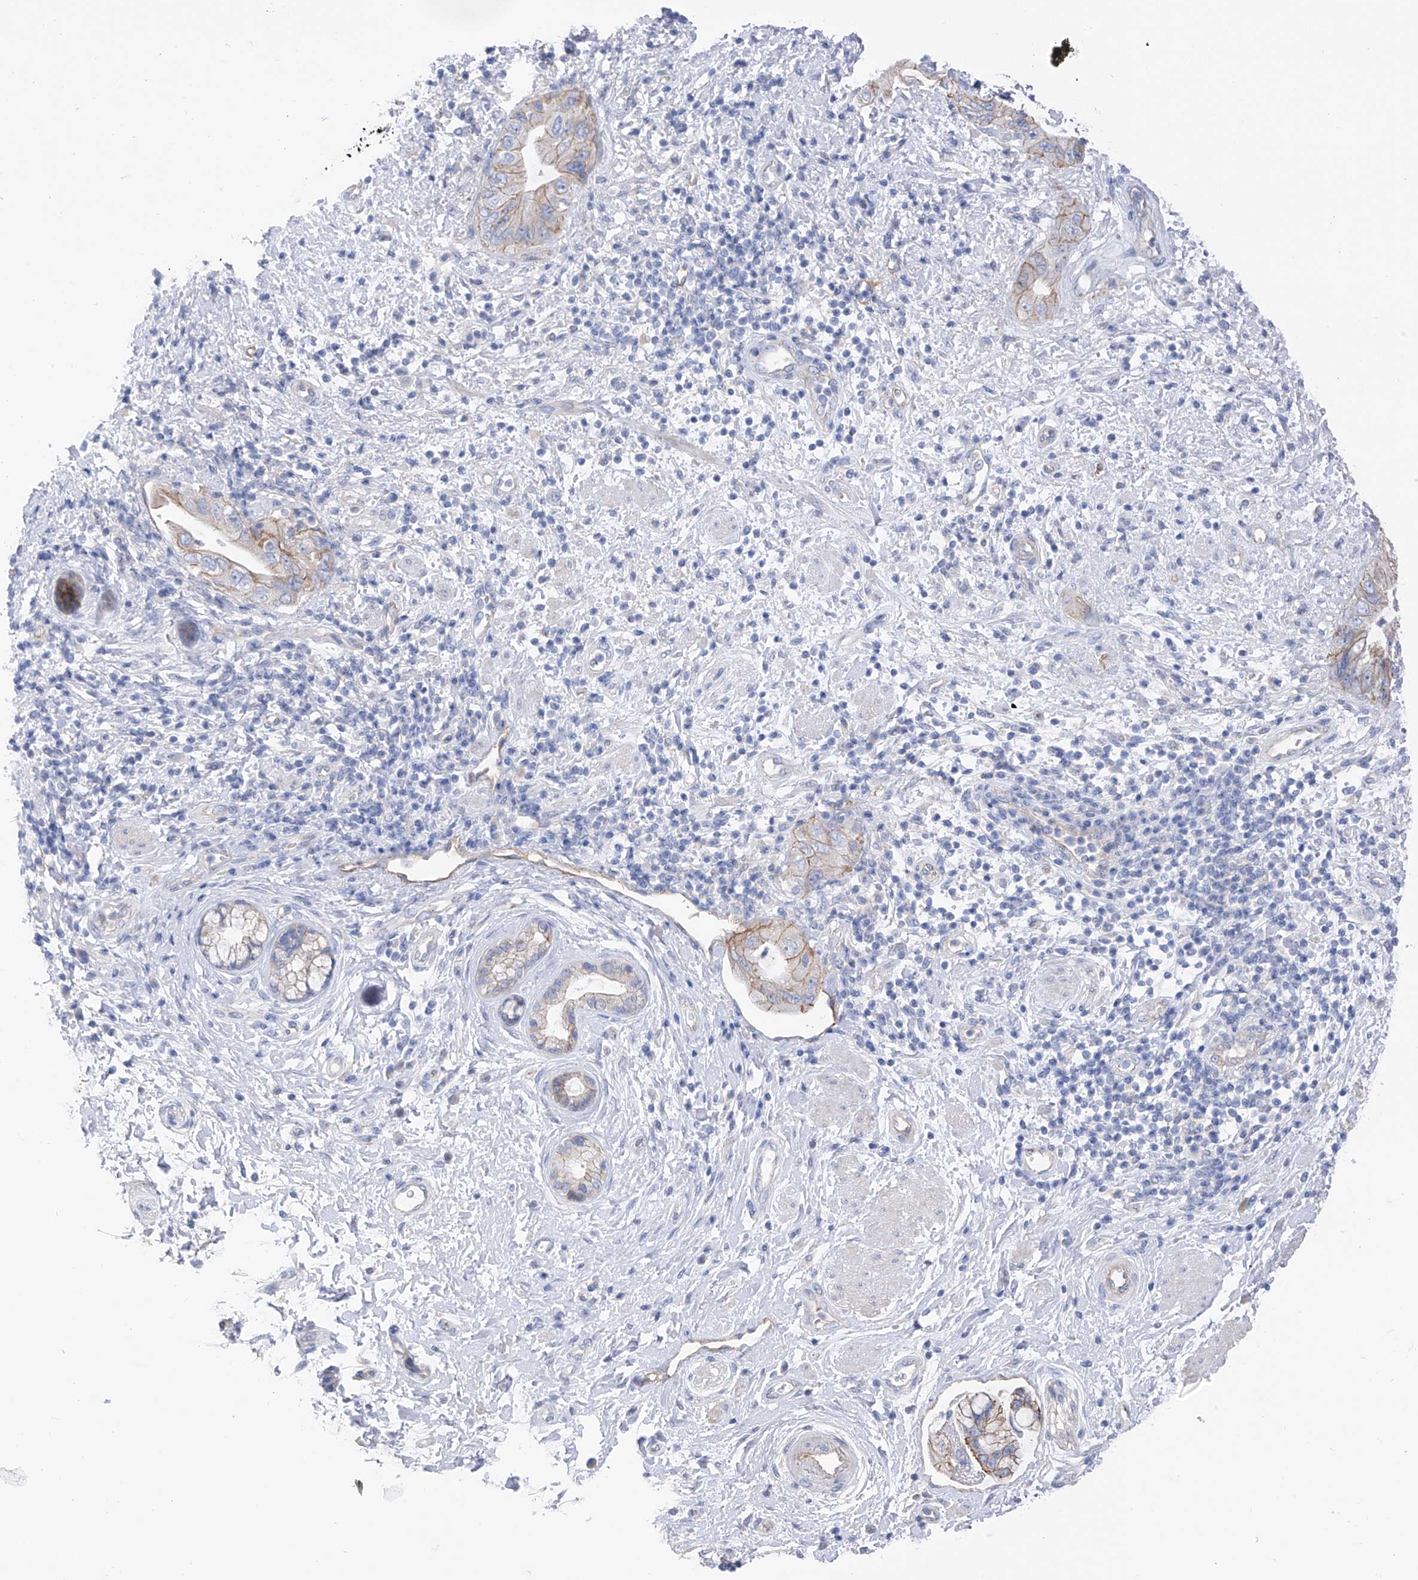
{"staining": {"intensity": "moderate", "quantity": "<25%", "location": "cytoplasmic/membranous"}, "tissue": "pancreatic cancer", "cell_type": "Tumor cells", "image_type": "cancer", "snomed": [{"axis": "morphology", "description": "Adenocarcinoma, NOS"}, {"axis": "topography", "description": "Pancreas"}], "caption": "Pancreatic cancer stained for a protein displays moderate cytoplasmic/membranous positivity in tumor cells. Immunohistochemistry (ihc) stains the protein of interest in brown and the nuclei are stained blue.", "gene": "ITGA9", "patient": {"sex": "female", "age": 73}}